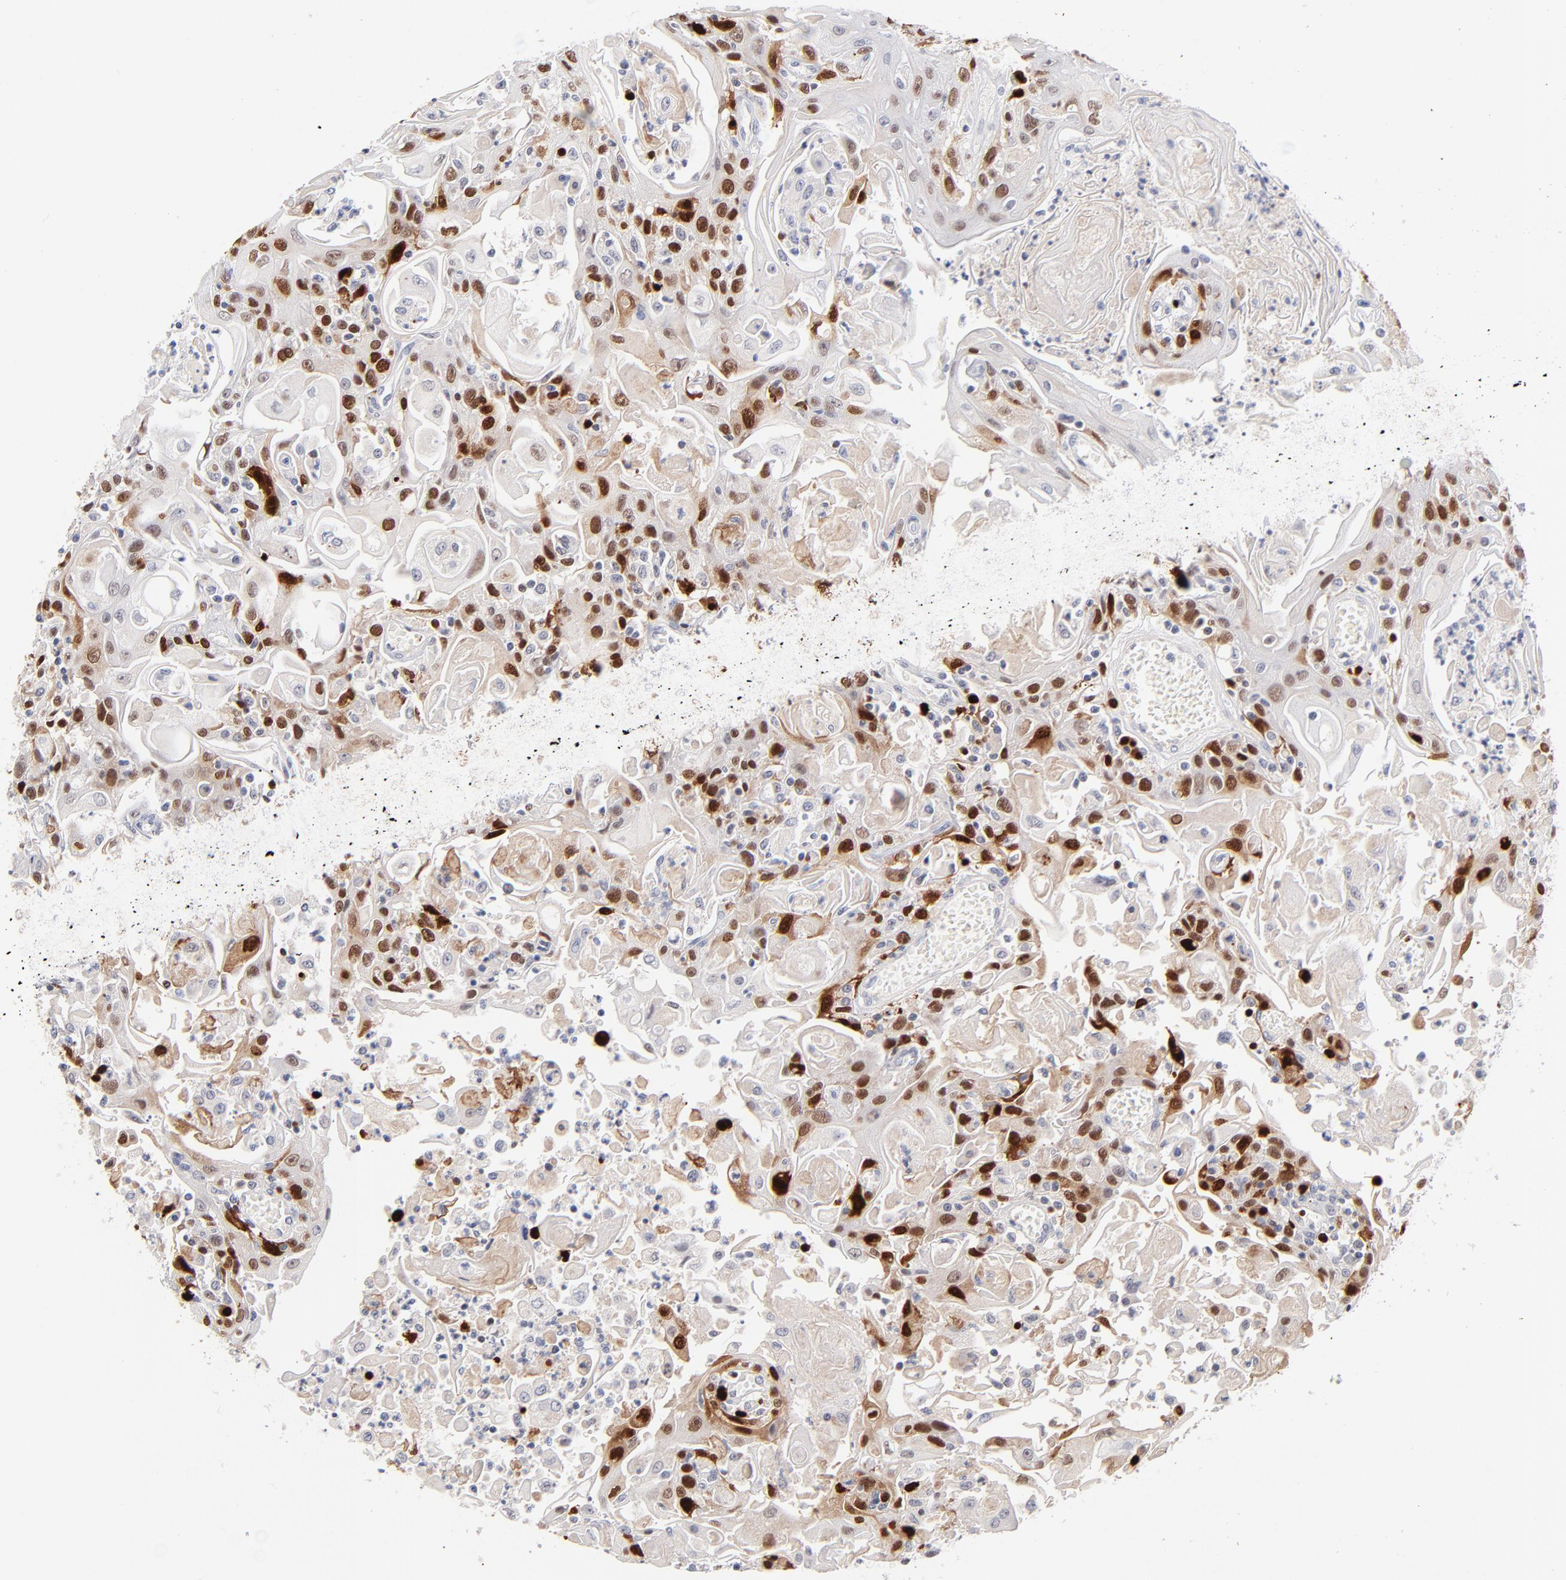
{"staining": {"intensity": "strong", "quantity": "25%-75%", "location": "nuclear"}, "tissue": "head and neck cancer", "cell_type": "Tumor cells", "image_type": "cancer", "snomed": [{"axis": "morphology", "description": "Squamous cell carcinoma, NOS"}, {"axis": "topography", "description": "Oral tissue"}, {"axis": "topography", "description": "Head-Neck"}], "caption": "Squamous cell carcinoma (head and neck) stained with a protein marker shows strong staining in tumor cells.", "gene": "PARP1", "patient": {"sex": "female", "age": 76}}